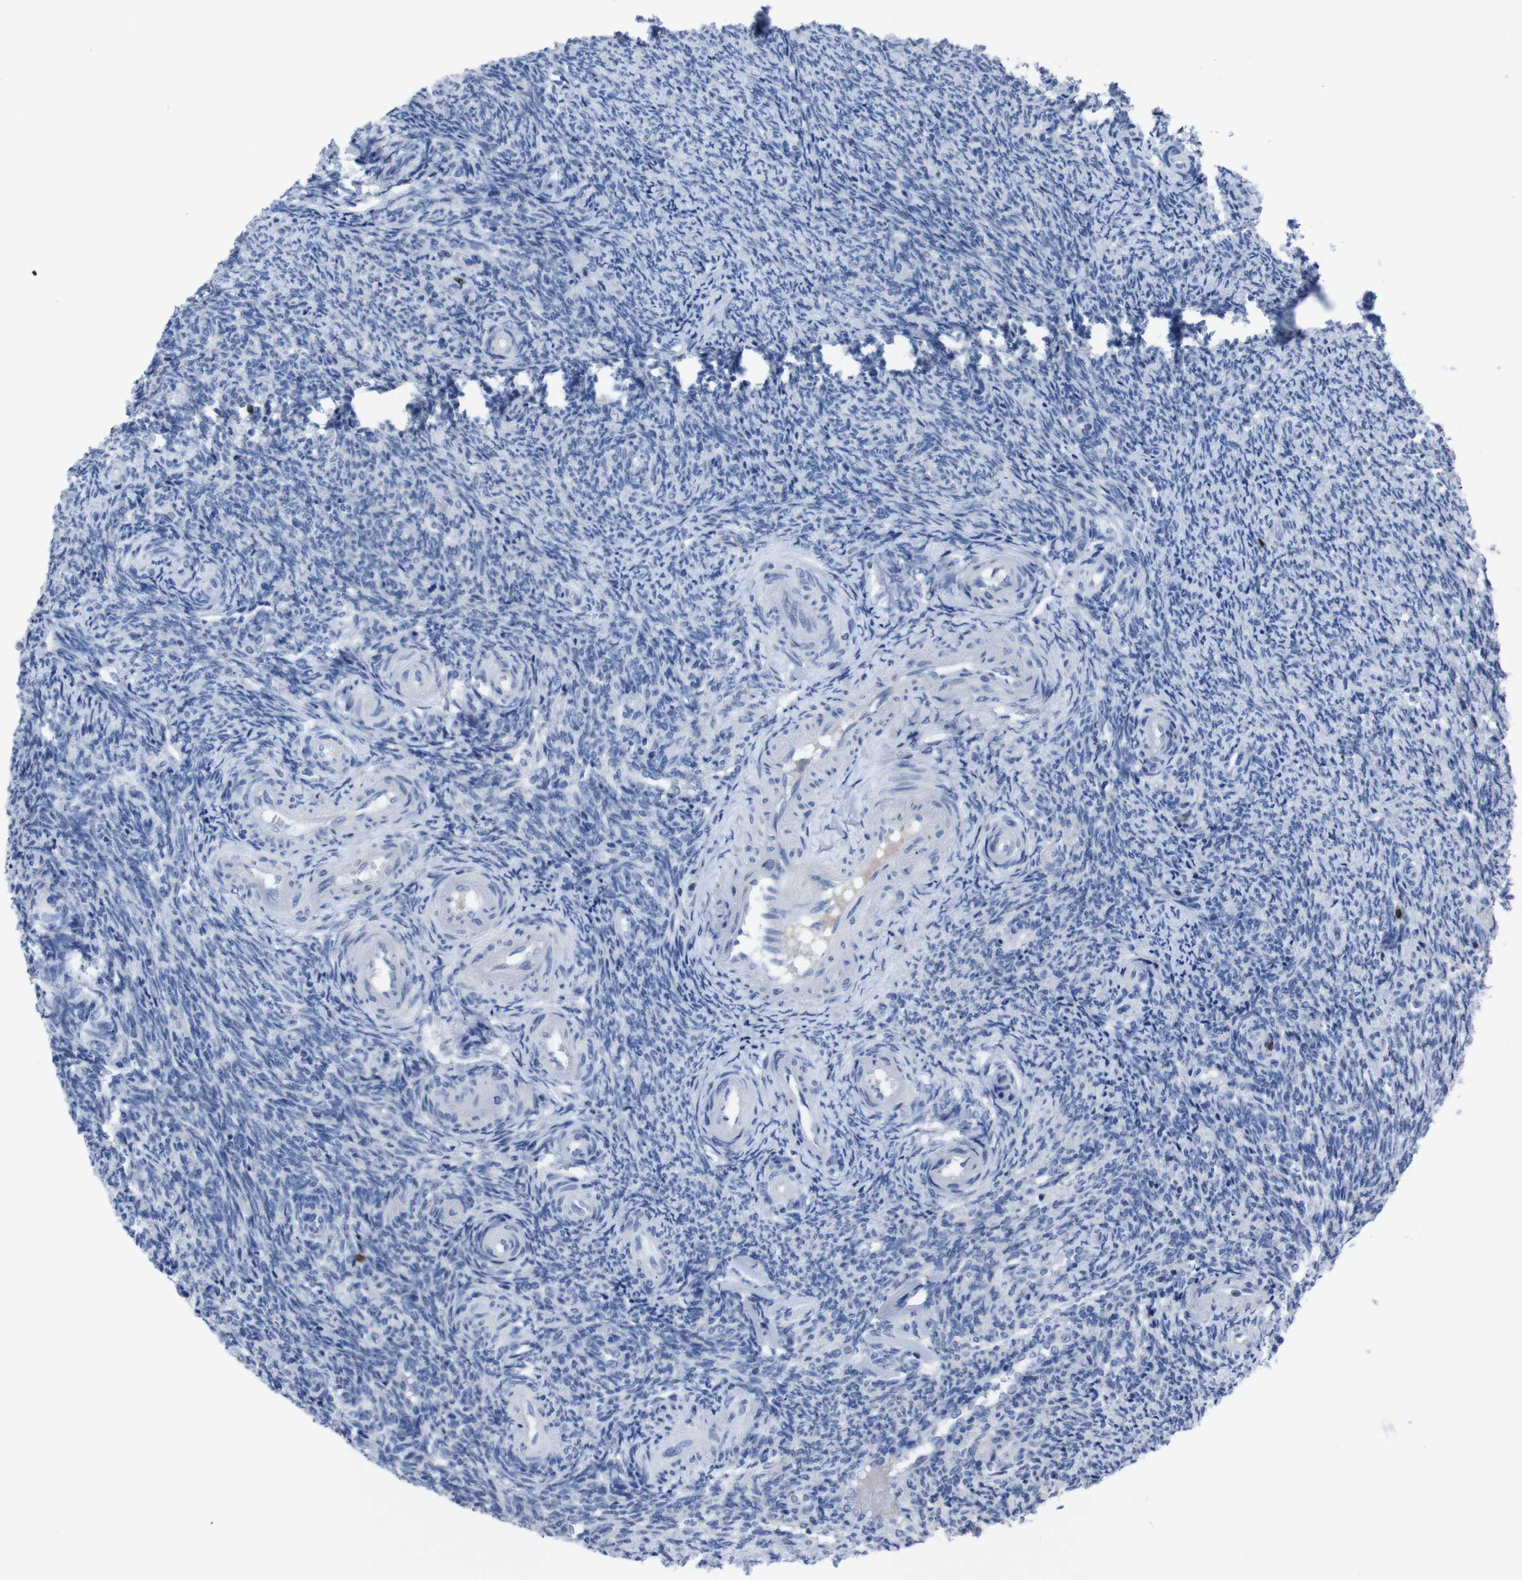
{"staining": {"intensity": "negative", "quantity": "none", "location": "none"}, "tissue": "ovary", "cell_type": "Ovarian stroma cells", "image_type": "normal", "snomed": [{"axis": "morphology", "description": "Normal tissue, NOS"}, {"axis": "topography", "description": "Ovary"}], "caption": "Immunohistochemistry of benign human ovary displays no expression in ovarian stroma cells.", "gene": "IRF4", "patient": {"sex": "female", "age": 41}}